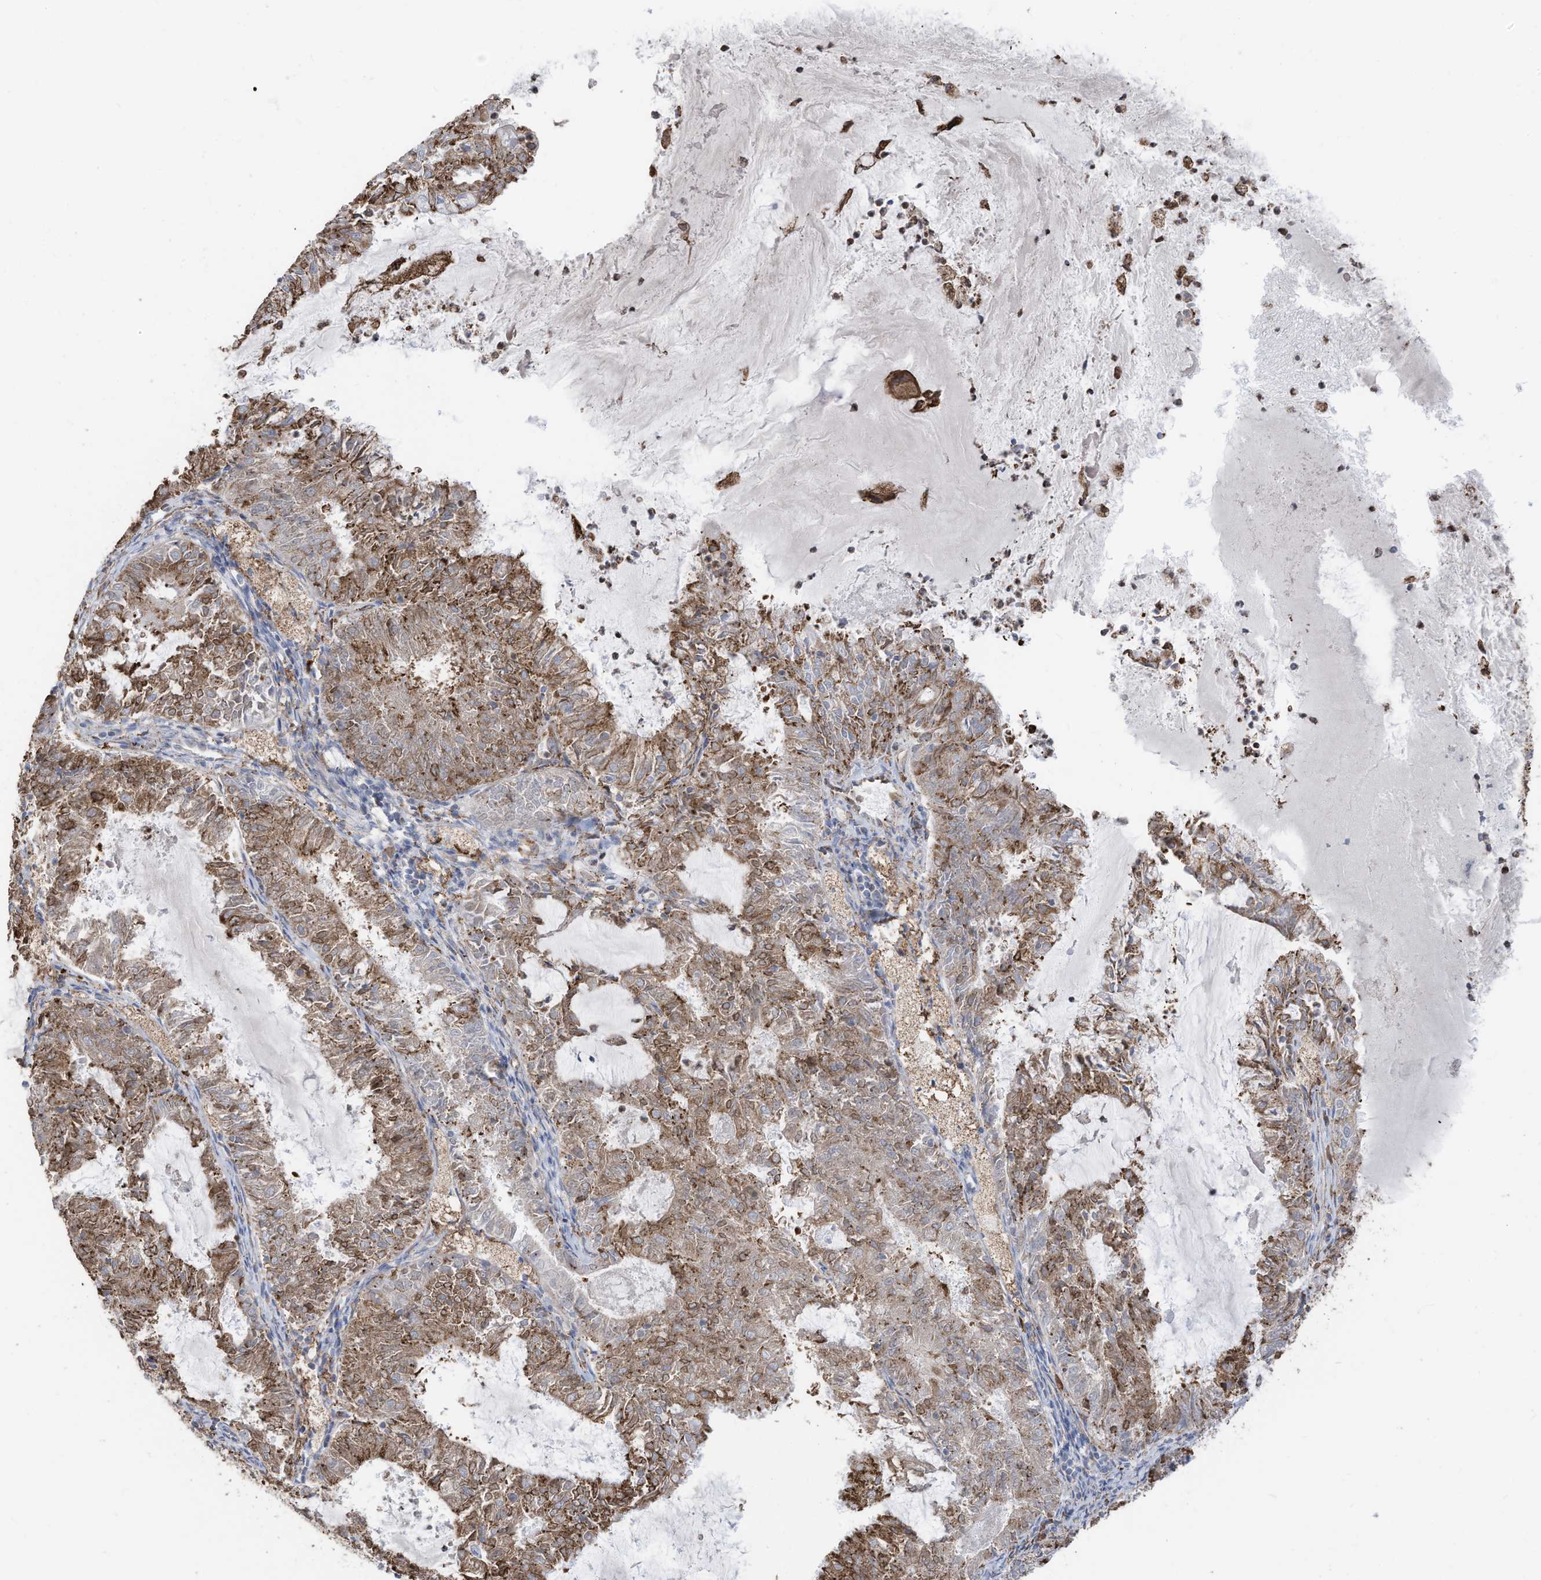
{"staining": {"intensity": "moderate", "quantity": ">75%", "location": "cytoplasmic/membranous"}, "tissue": "endometrial cancer", "cell_type": "Tumor cells", "image_type": "cancer", "snomed": [{"axis": "morphology", "description": "Adenocarcinoma, NOS"}, {"axis": "topography", "description": "Endometrium"}], "caption": "Protein analysis of adenocarcinoma (endometrial) tissue reveals moderate cytoplasmic/membranous expression in approximately >75% of tumor cells. (DAB IHC, brown staining for protein, blue staining for nuclei).", "gene": "ZNF354C", "patient": {"sex": "female", "age": 57}}